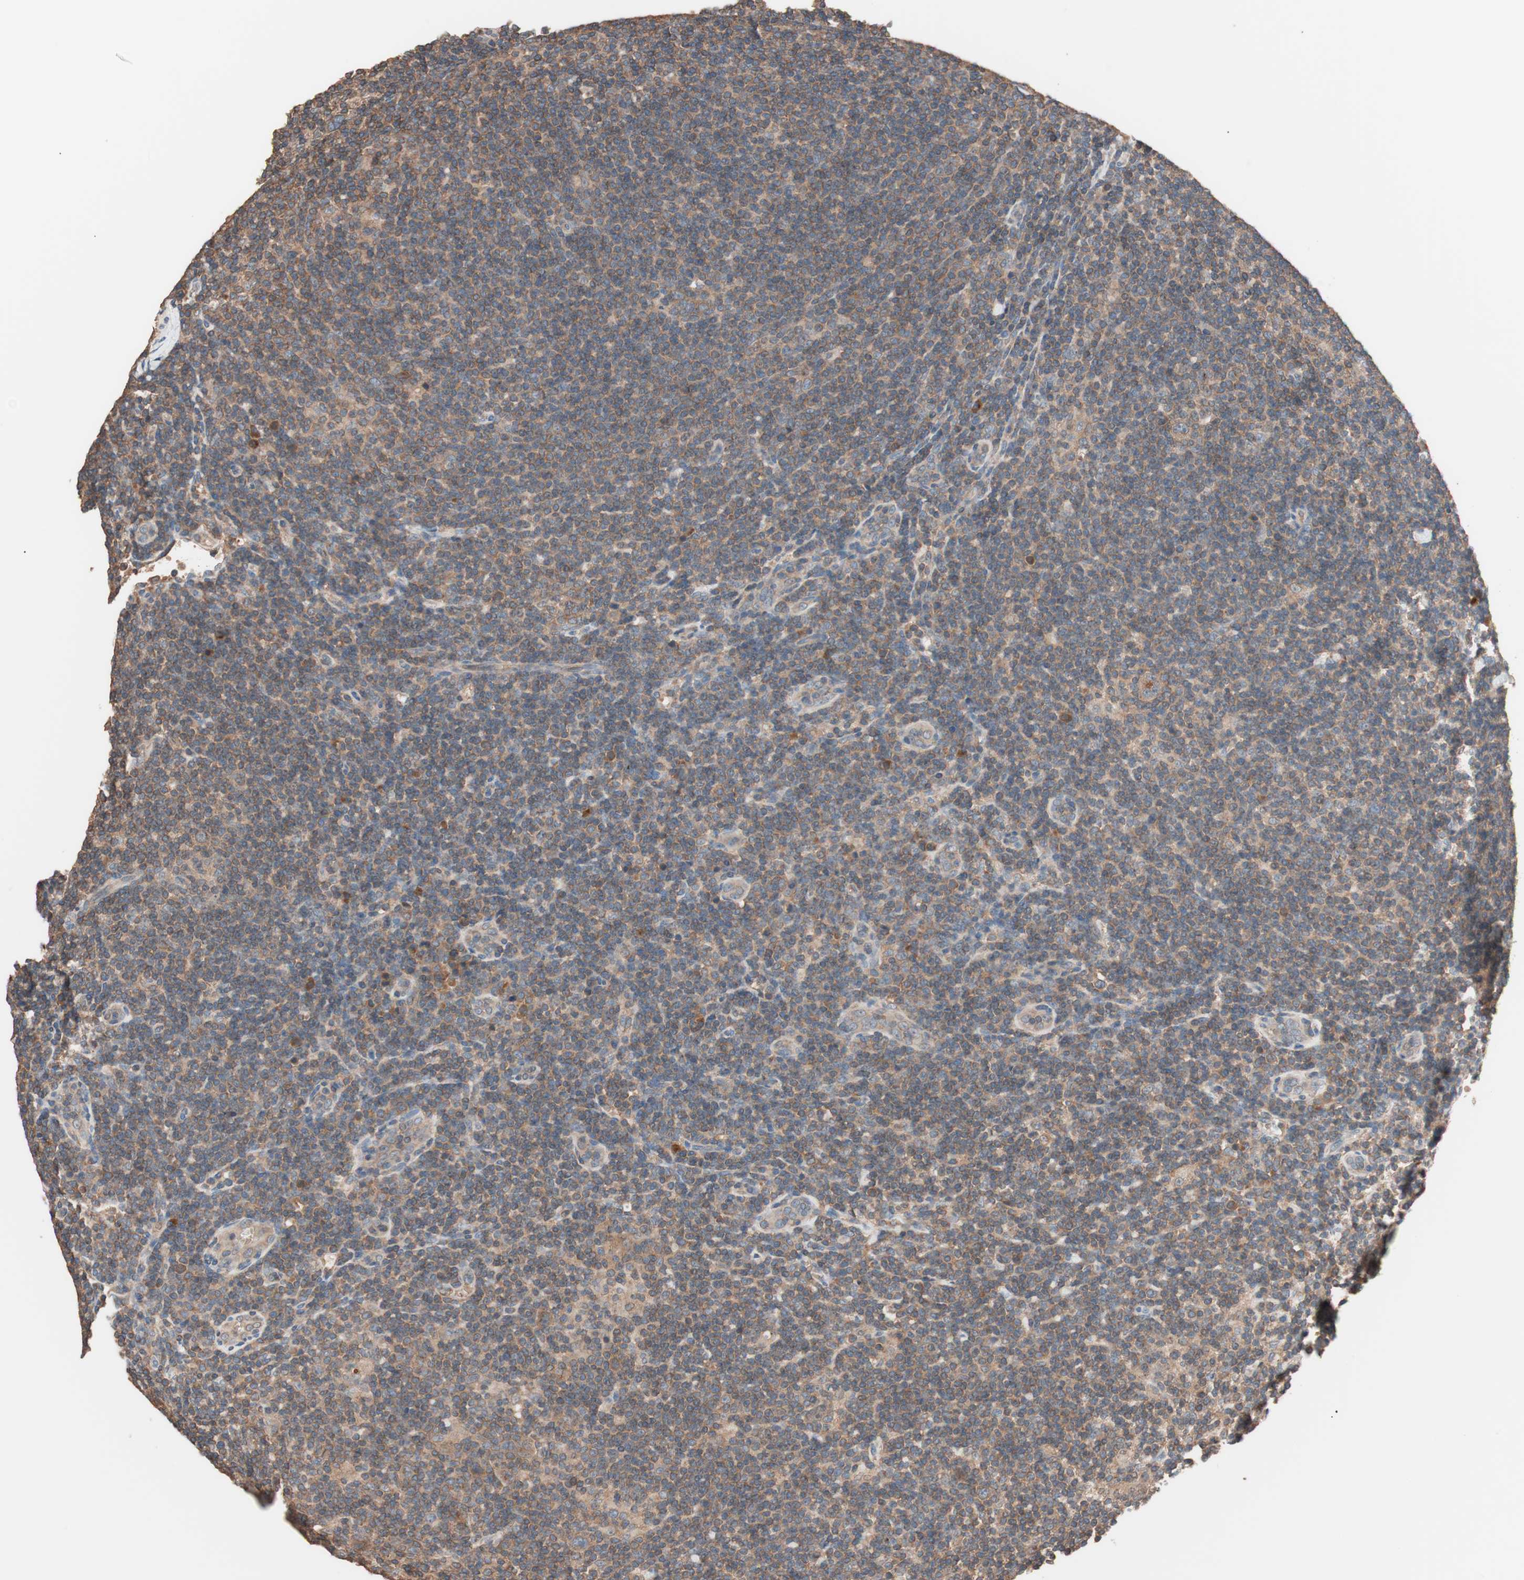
{"staining": {"intensity": "moderate", "quantity": ">75%", "location": "cytoplasmic/membranous"}, "tissue": "lymphoma", "cell_type": "Tumor cells", "image_type": "cancer", "snomed": [{"axis": "morphology", "description": "Hodgkin's disease, NOS"}, {"axis": "topography", "description": "Lymph node"}], "caption": "This histopathology image reveals immunohistochemistry (IHC) staining of human Hodgkin's disease, with medium moderate cytoplasmic/membranous expression in about >75% of tumor cells.", "gene": "GLYCTK", "patient": {"sex": "female", "age": 57}}